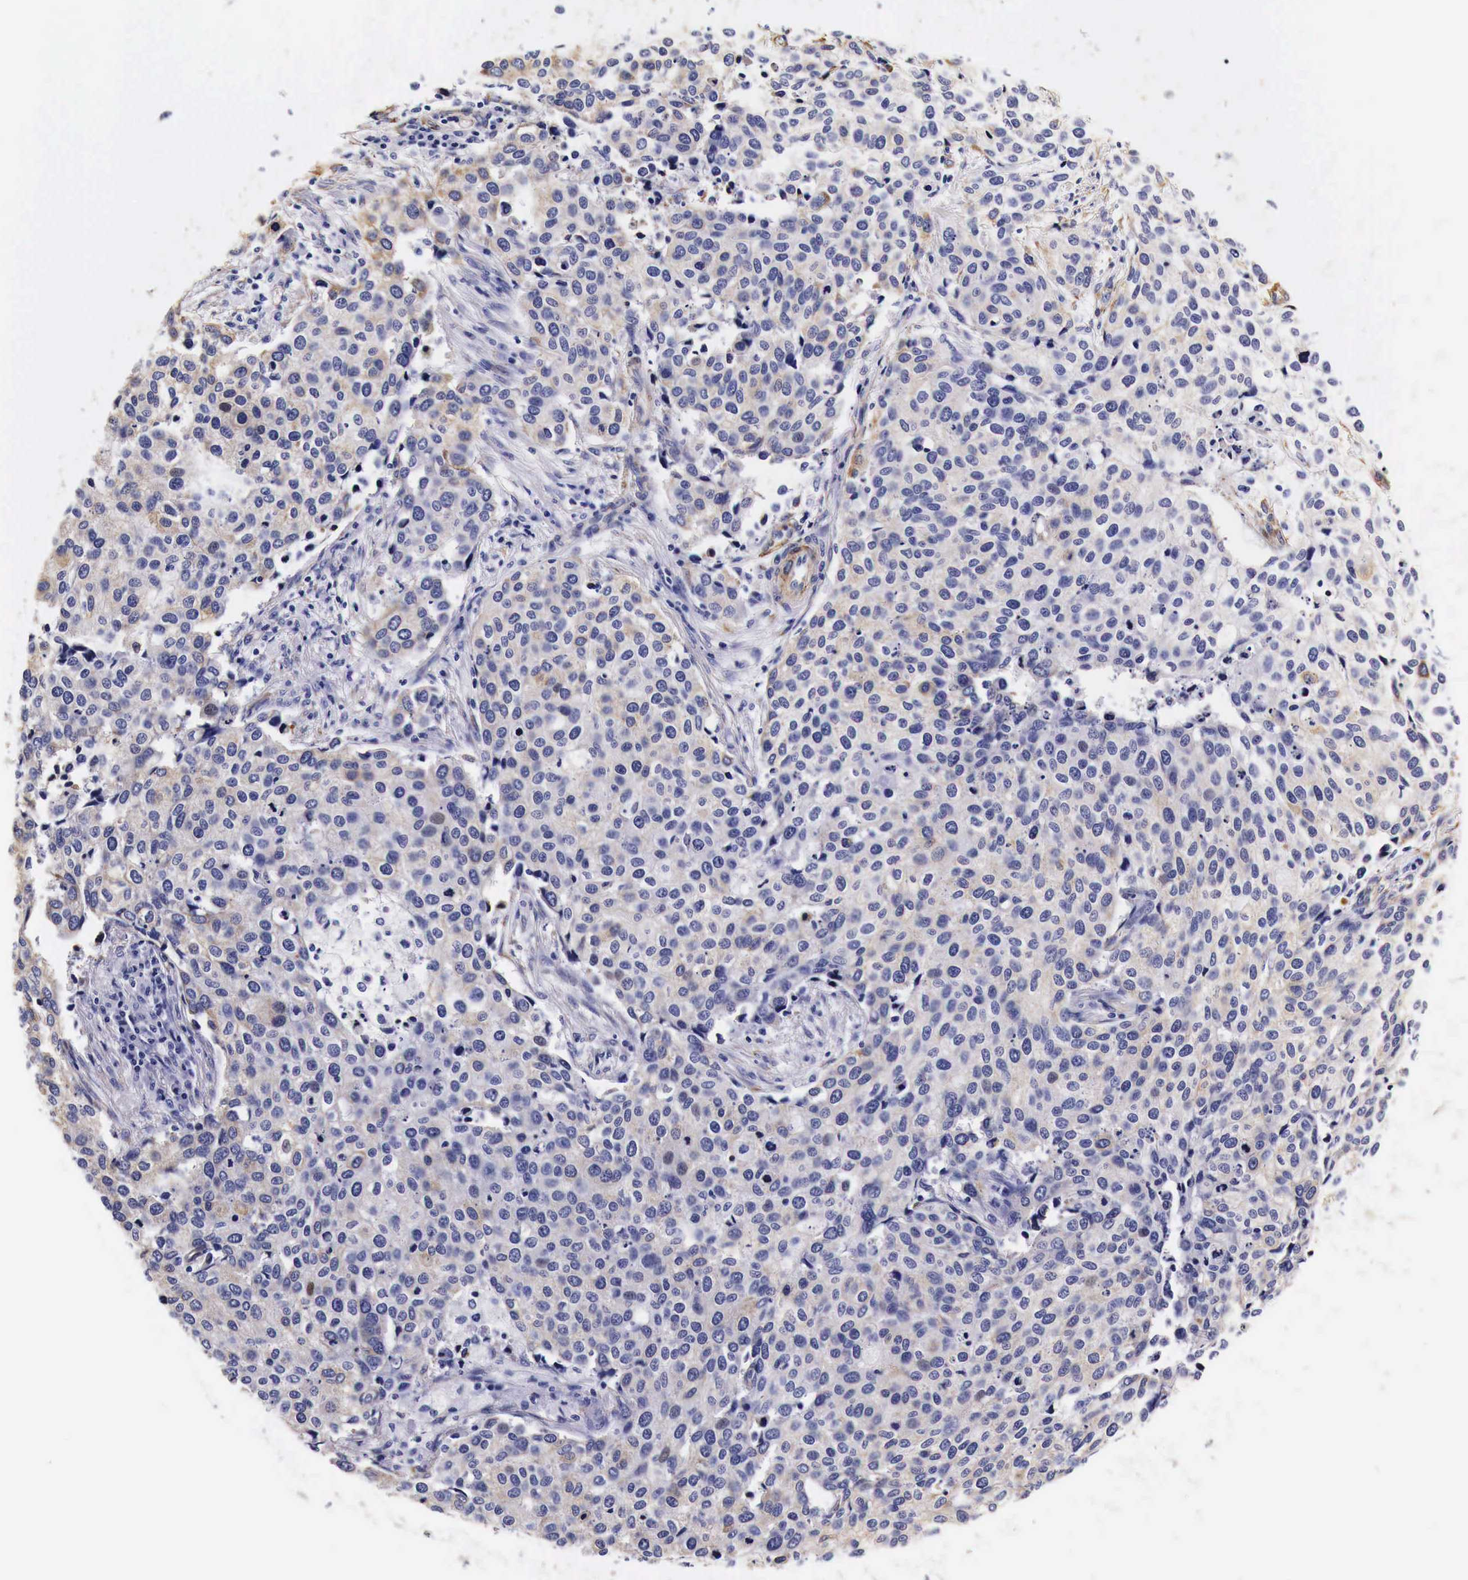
{"staining": {"intensity": "weak", "quantity": "<25%", "location": "cytoplasmic/membranous"}, "tissue": "cervical cancer", "cell_type": "Tumor cells", "image_type": "cancer", "snomed": [{"axis": "morphology", "description": "Squamous cell carcinoma, NOS"}, {"axis": "topography", "description": "Cervix"}], "caption": "An immunohistochemistry micrograph of cervical cancer (squamous cell carcinoma) is shown. There is no staining in tumor cells of cervical cancer (squamous cell carcinoma). (IHC, brightfield microscopy, high magnification).", "gene": "LAMB2", "patient": {"sex": "female", "age": 54}}